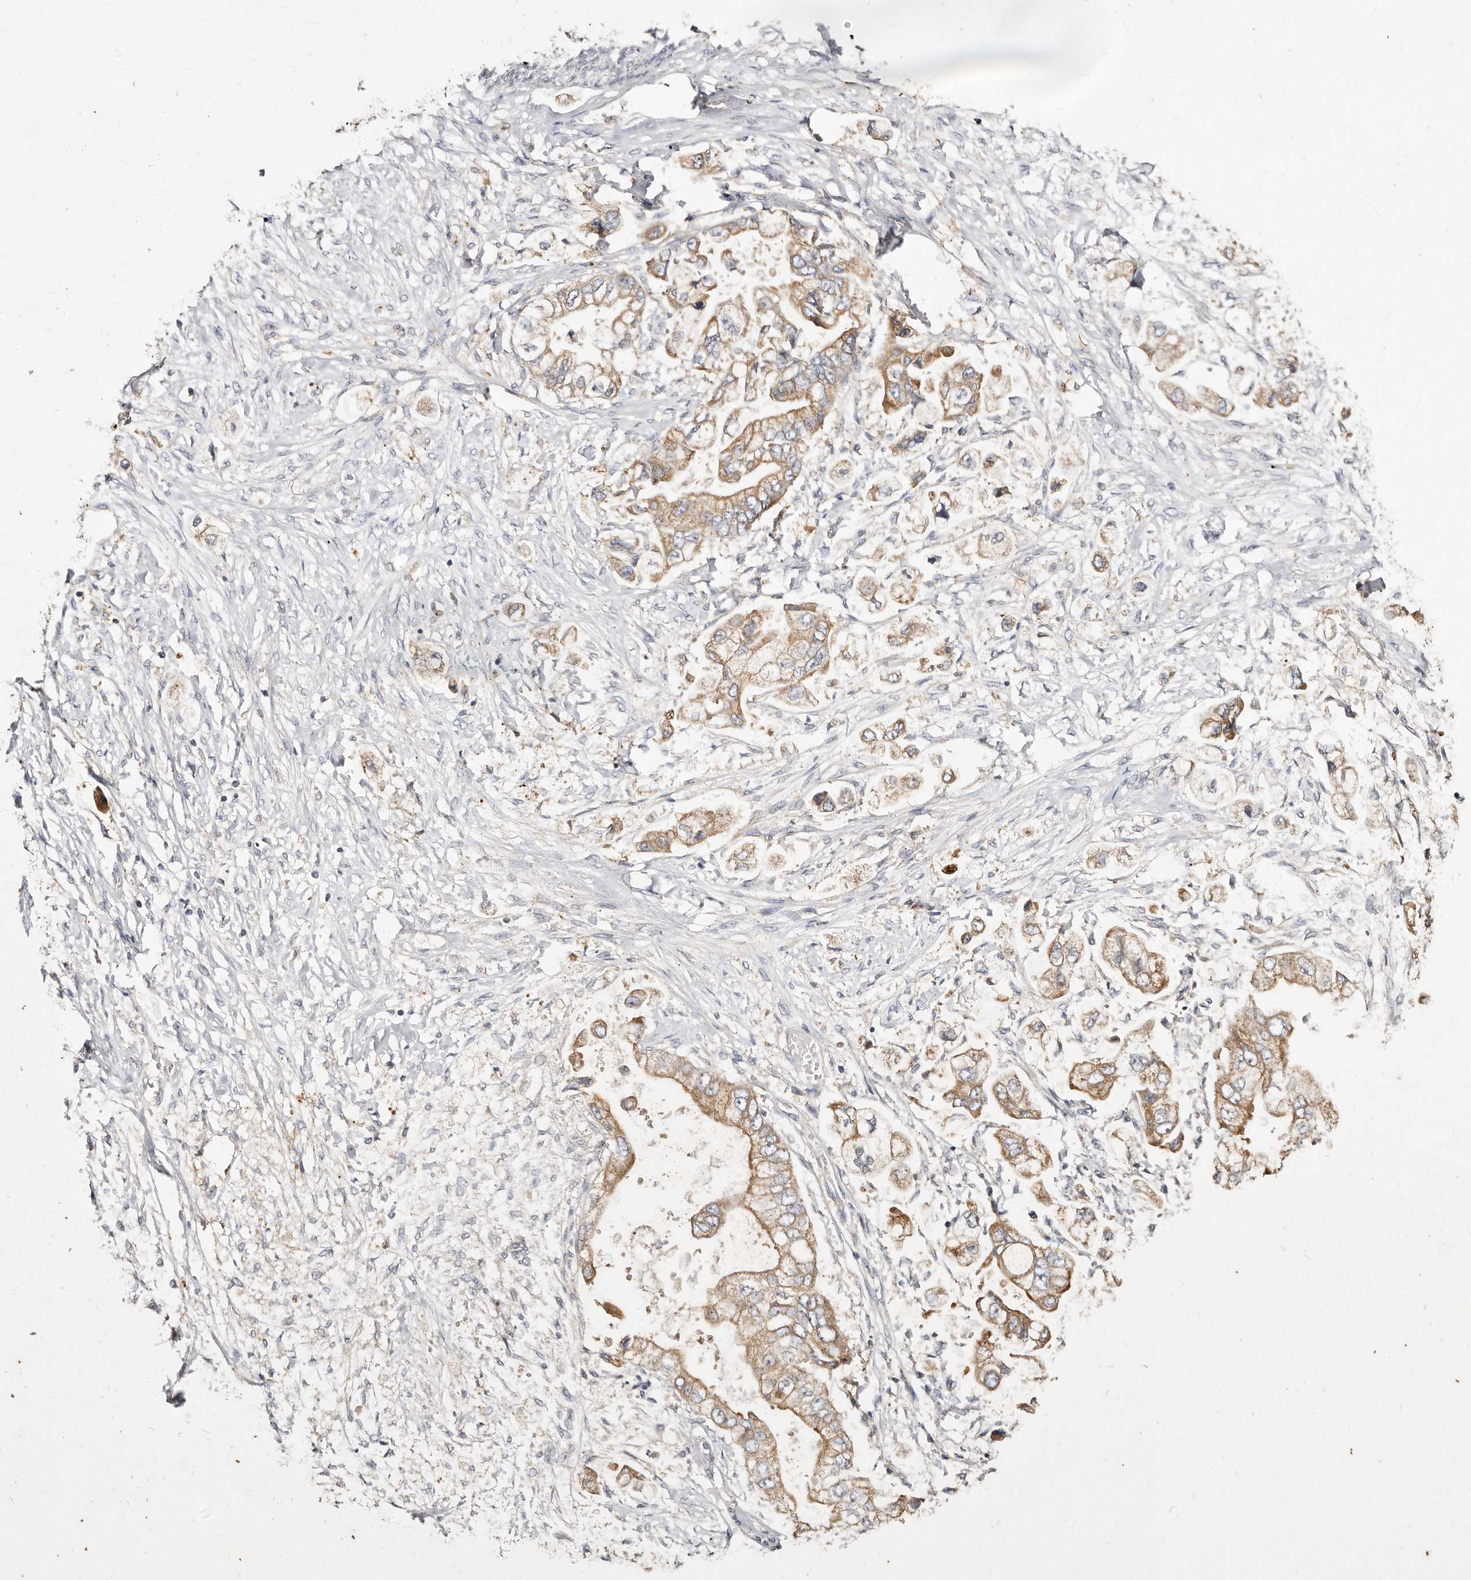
{"staining": {"intensity": "moderate", "quantity": ">75%", "location": "cytoplasmic/membranous"}, "tissue": "stomach cancer", "cell_type": "Tumor cells", "image_type": "cancer", "snomed": [{"axis": "morphology", "description": "Adenocarcinoma, NOS"}, {"axis": "topography", "description": "Stomach"}], "caption": "Protein staining of stomach cancer tissue exhibits moderate cytoplasmic/membranous expression in about >75% of tumor cells.", "gene": "BAIAP2L1", "patient": {"sex": "male", "age": 62}}